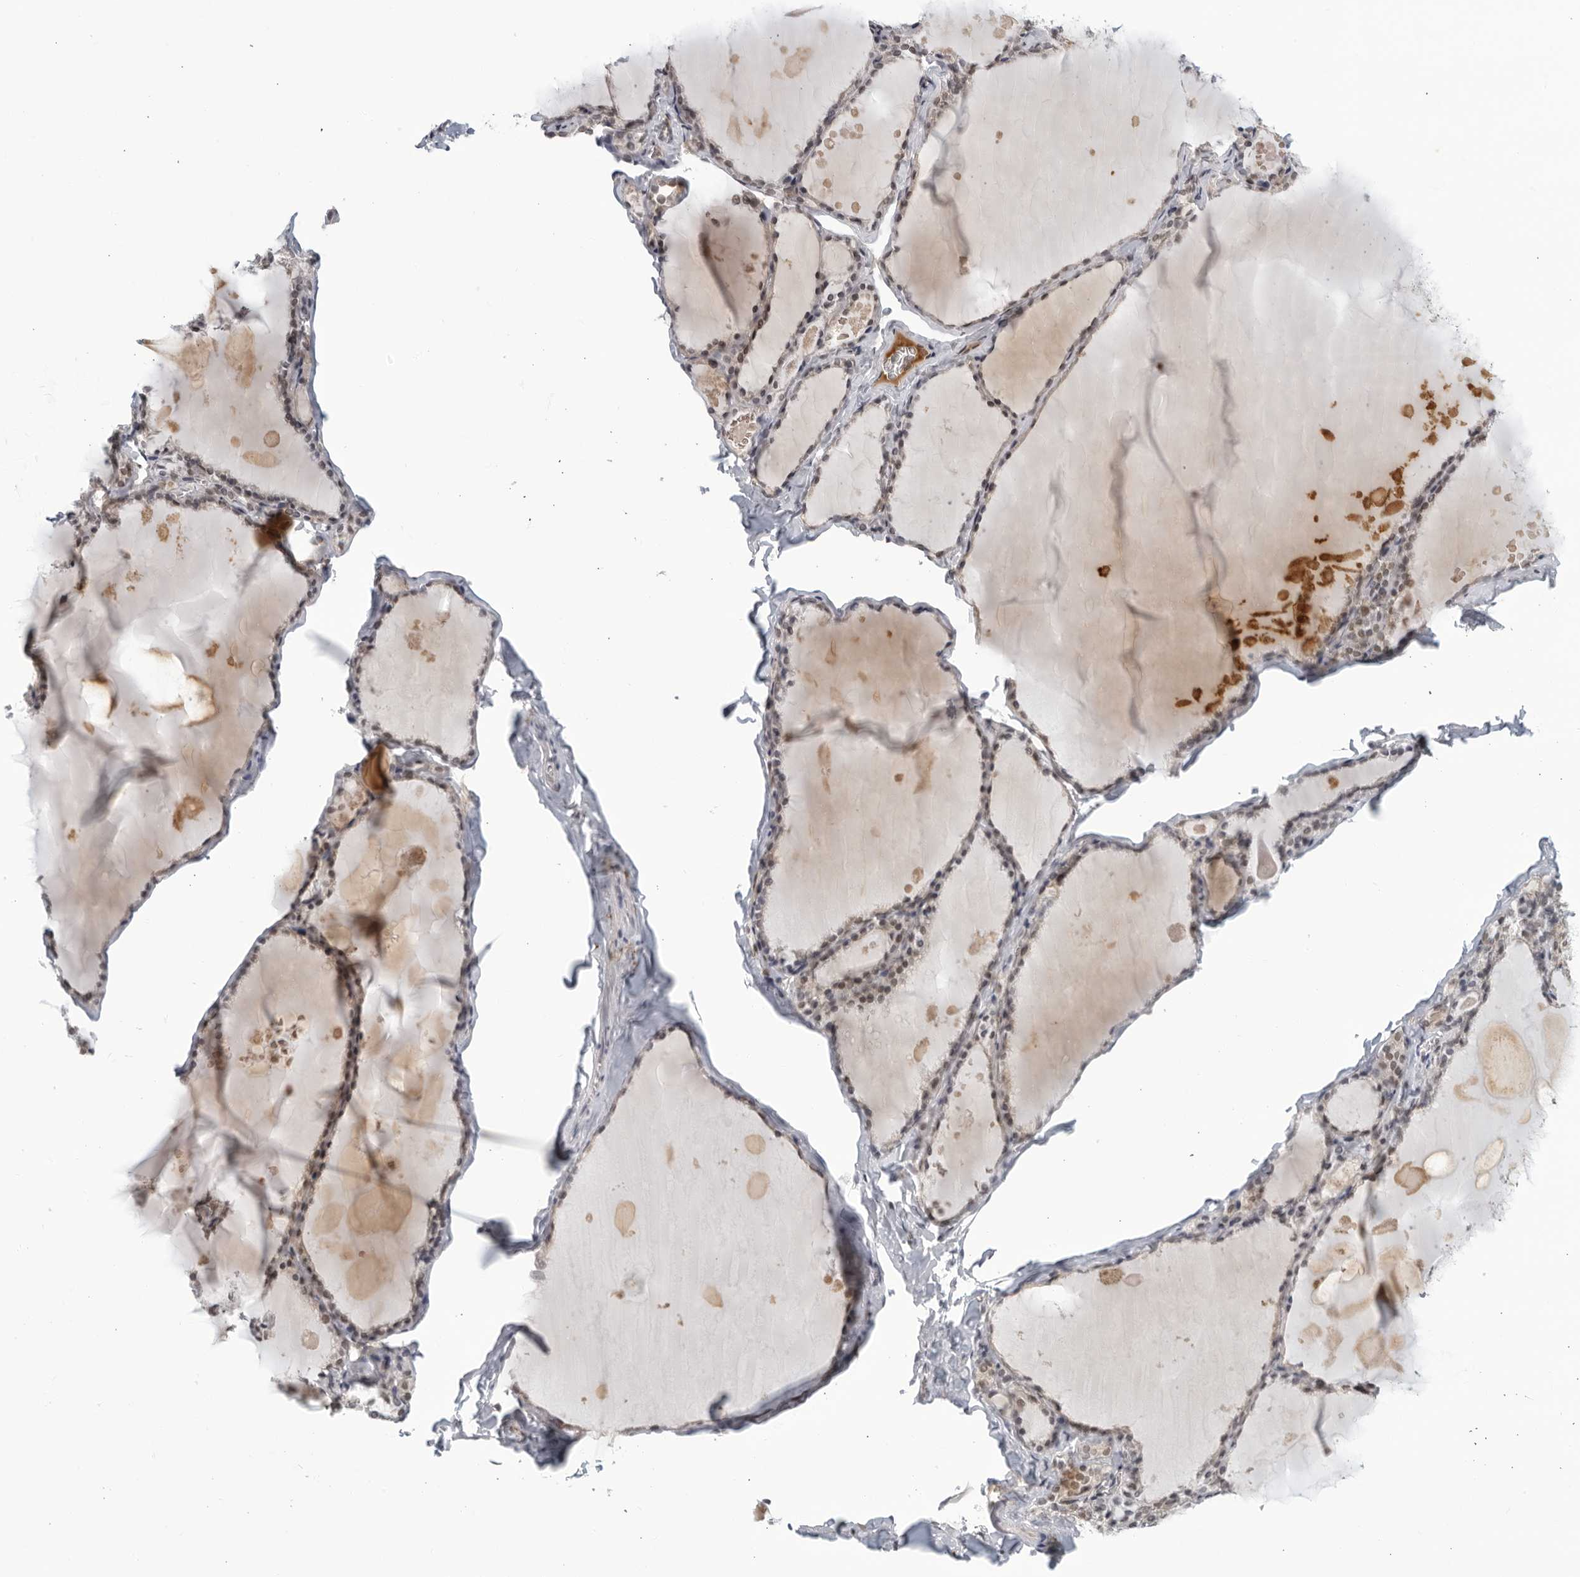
{"staining": {"intensity": "weak", "quantity": "25%-75%", "location": "nuclear"}, "tissue": "thyroid gland", "cell_type": "Glandular cells", "image_type": "normal", "snomed": [{"axis": "morphology", "description": "Normal tissue, NOS"}, {"axis": "topography", "description": "Thyroid gland"}], "caption": "This photomicrograph displays immunohistochemistry (IHC) staining of unremarkable human thyroid gland, with low weak nuclear expression in about 25%-75% of glandular cells.", "gene": "CC2D1B", "patient": {"sex": "male", "age": 56}}